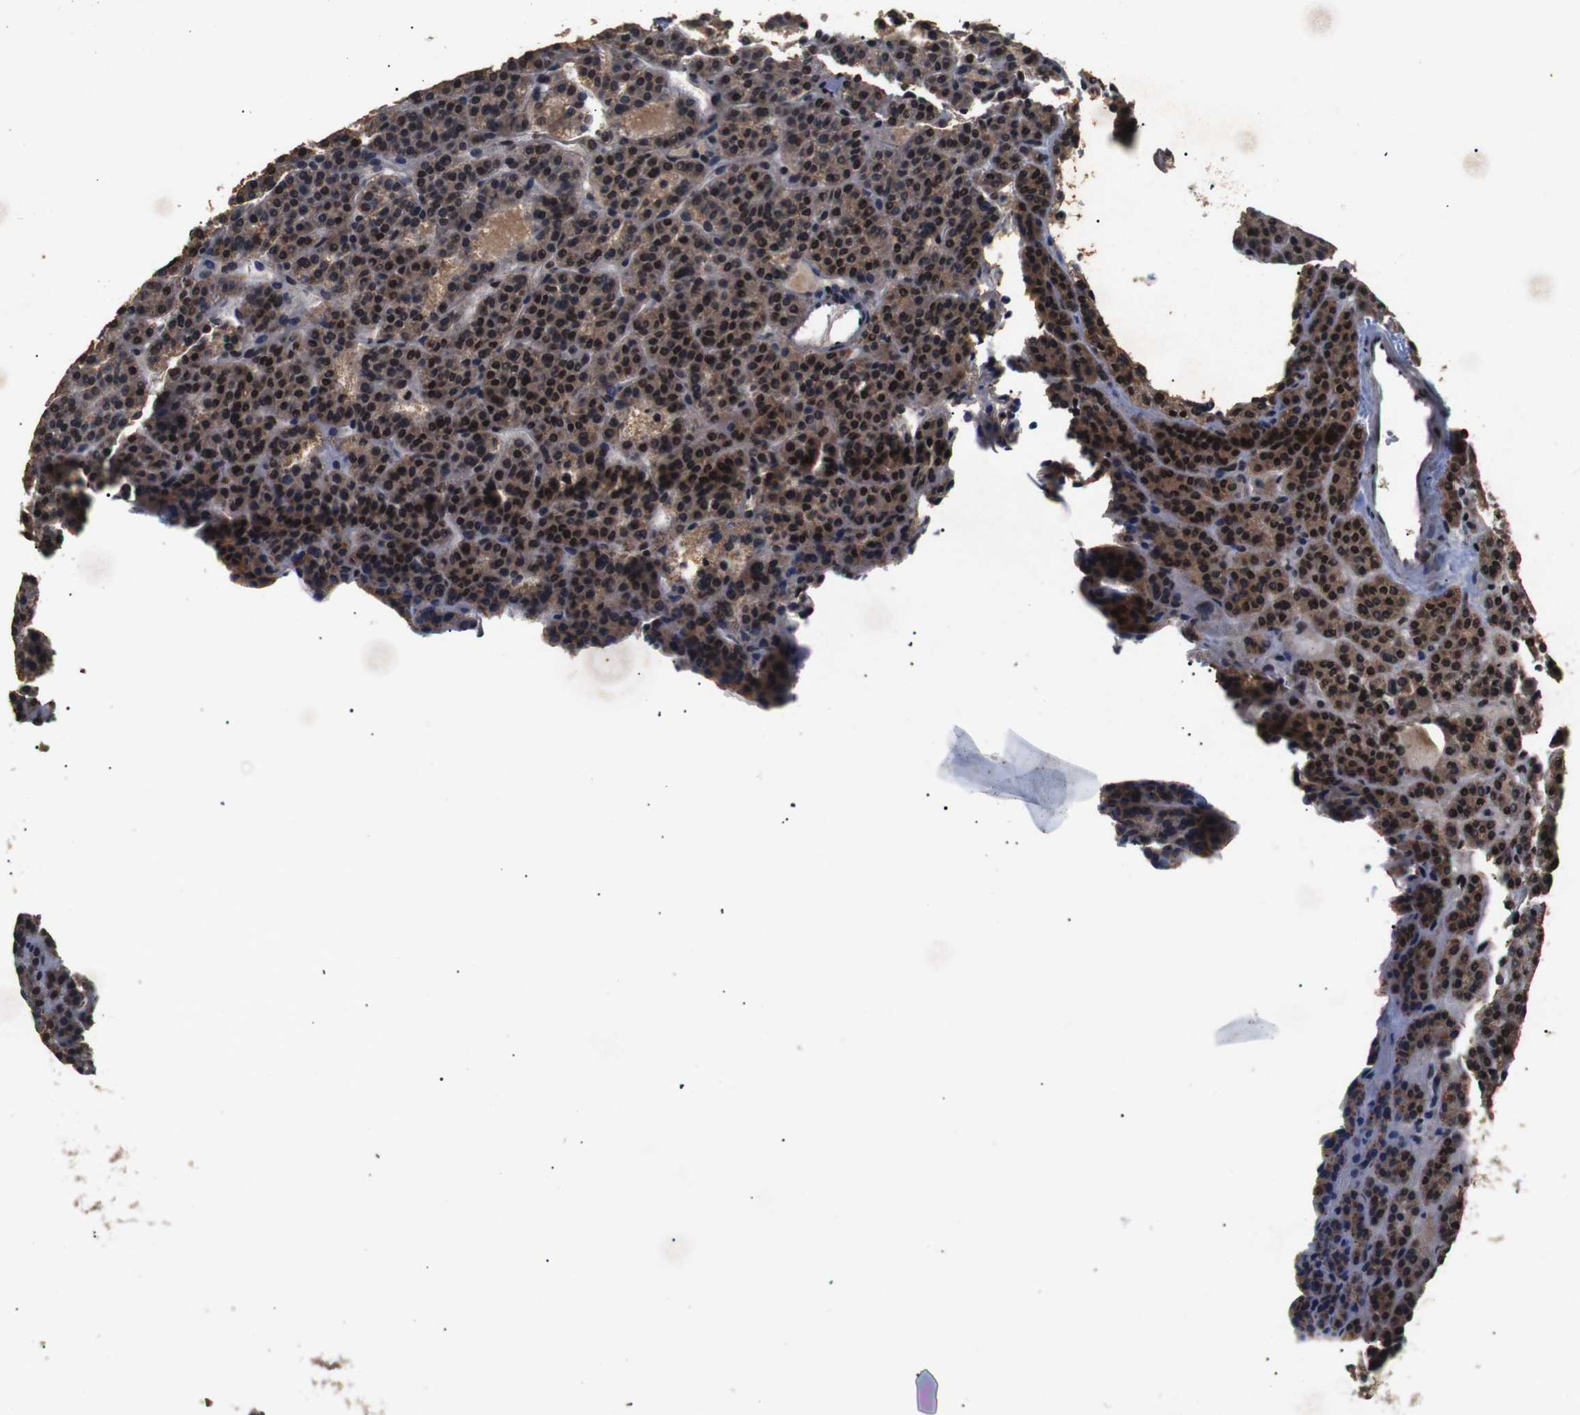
{"staining": {"intensity": "strong", "quantity": ">75%", "location": "cytoplasmic/membranous,nuclear"}, "tissue": "parathyroid gland", "cell_type": "Glandular cells", "image_type": "normal", "snomed": [{"axis": "morphology", "description": "Normal tissue, NOS"}, {"axis": "morphology", "description": "Adenoma, NOS"}, {"axis": "topography", "description": "Parathyroid gland"}], "caption": "IHC histopathology image of normal parathyroid gland stained for a protein (brown), which displays high levels of strong cytoplasmic/membranous,nuclear staining in approximately >75% of glandular cells.", "gene": "KIF23", "patient": {"sex": "female", "age": 51}}